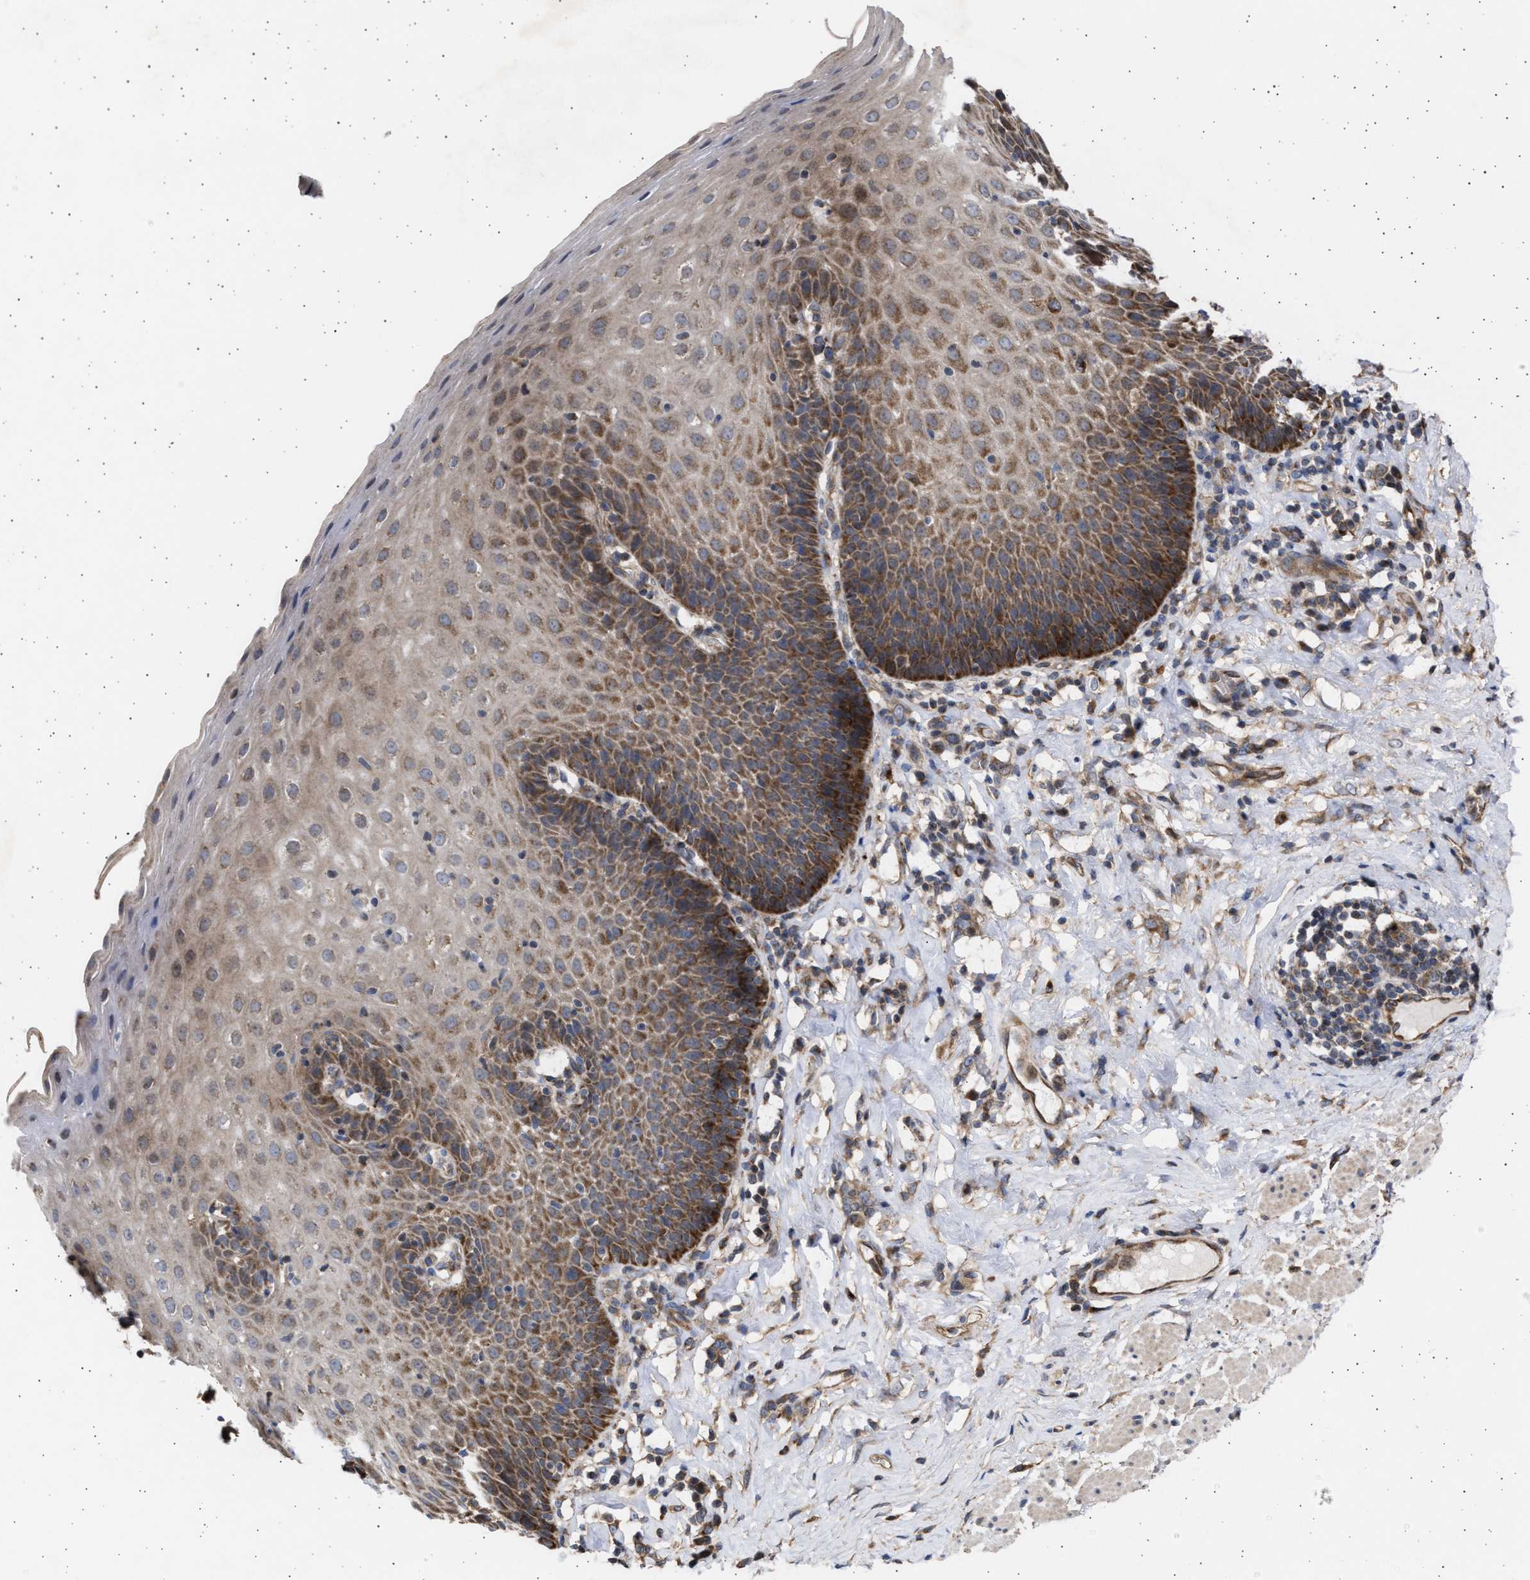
{"staining": {"intensity": "strong", "quantity": "25%-75%", "location": "cytoplasmic/membranous"}, "tissue": "esophagus", "cell_type": "Squamous epithelial cells", "image_type": "normal", "snomed": [{"axis": "morphology", "description": "Normal tissue, NOS"}, {"axis": "topography", "description": "Esophagus"}], "caption": "IHC micrograph of benign esophagus: esophagus stained using immunohistochemistry (IHC) shows high levels of strong protein expression localized specifically in the cytoplasmic/membranous of squamous epithelial cells, appearing as a cytoplasmic/membranous brown color.", "gene": "TTC19", "patient": {"sex": "female", "age": 61}}